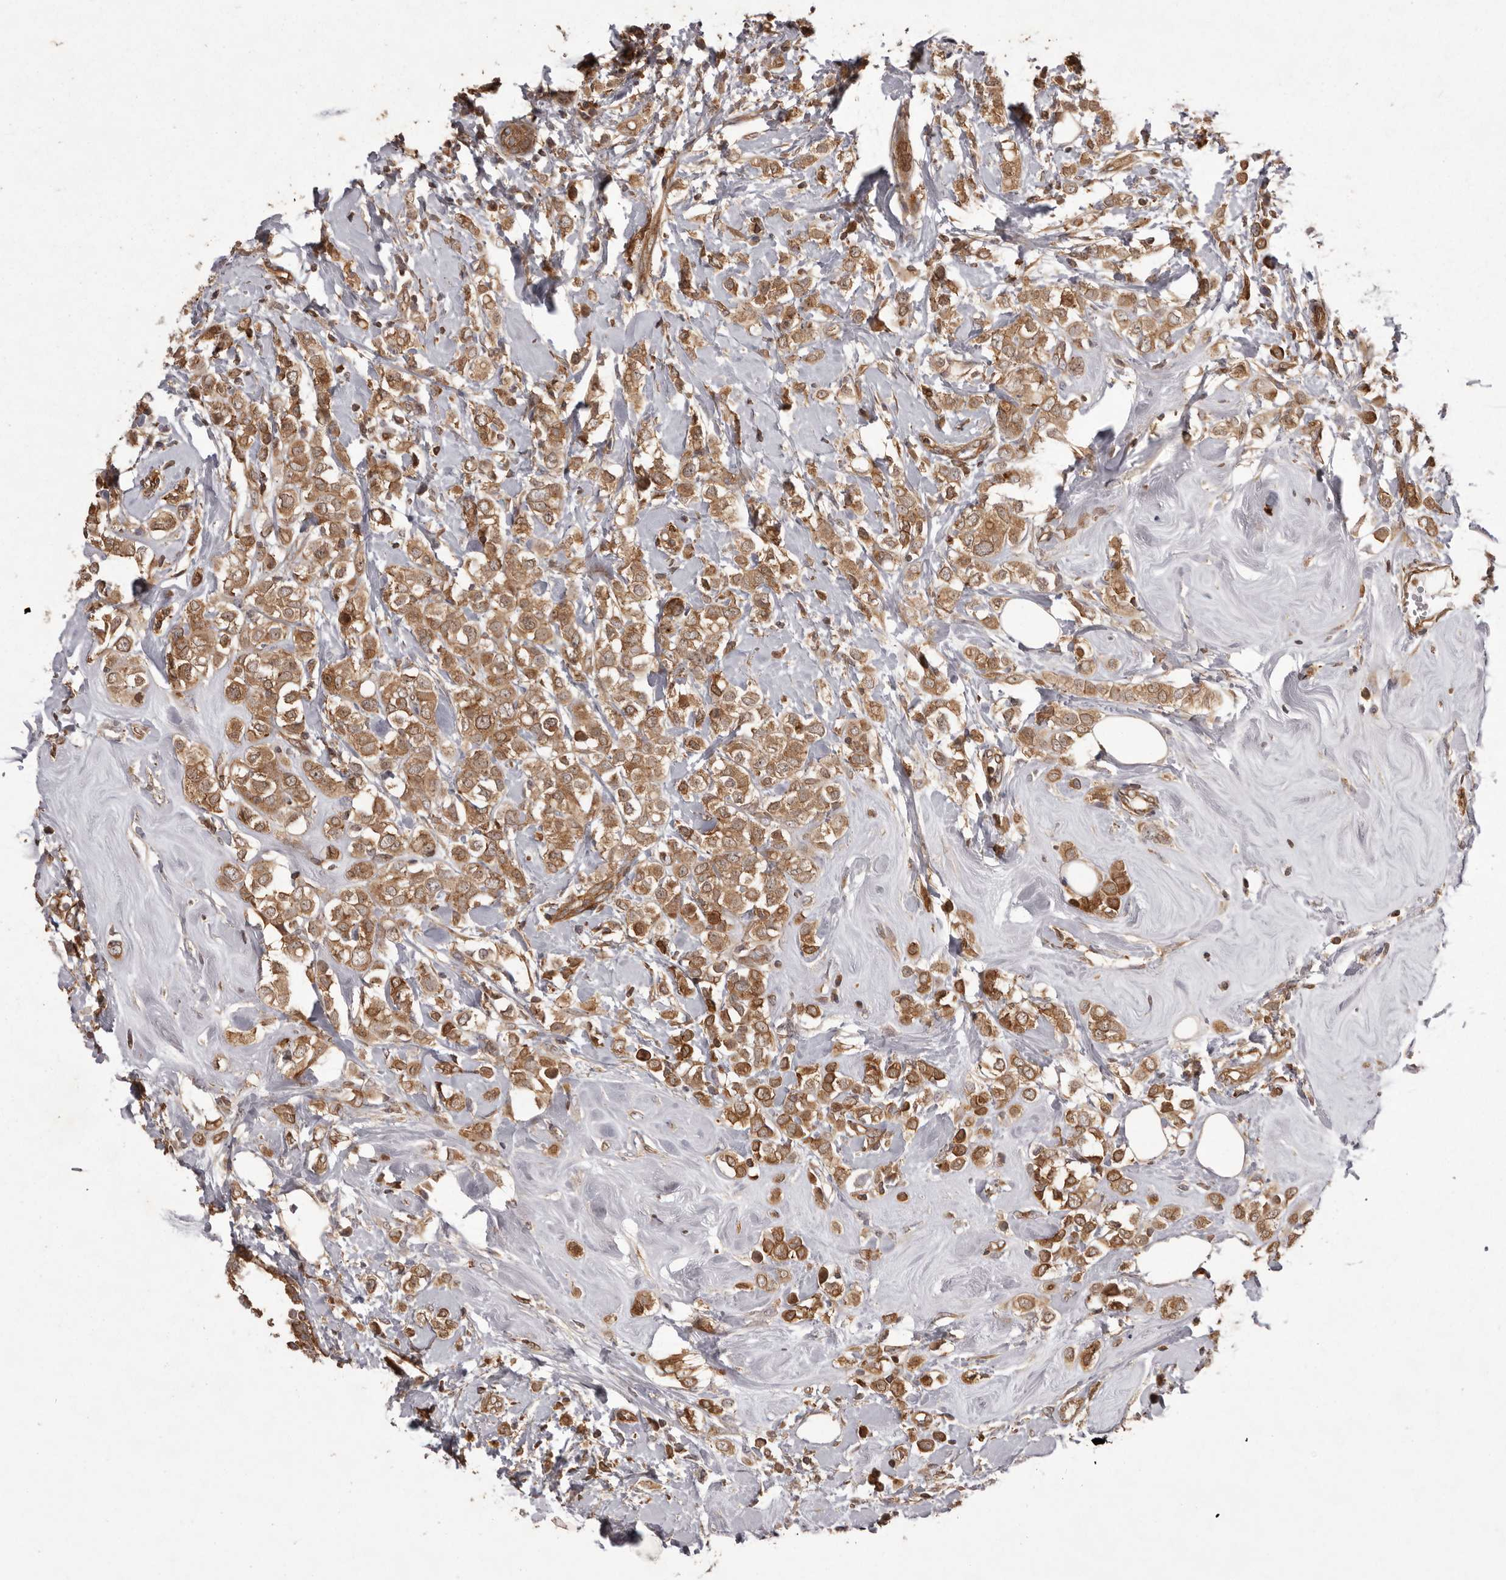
{"staining": {"intensity": "moderate", "quantity": ">75%", "location": "cytoplasmic/membranous"}, "tissue": "breast cancer", "cell_type": "Tumor cells", "image_type": "cancer", "snomed": [{"axis": "morphology", "description": "Lobular carcinoma"}, {"axis": "topography", "description": "Breast"}], "caption": "Protein analysis of breast cancer tissue demonstrates moderate cytoplasmic/membranous expression in approximately >75% of tumor cells. (brown staining indicates protein expression, while blue staining denotes nuclei).", "gene": "NFKBIA", "patient": {"sex": "female", "age": 47}}